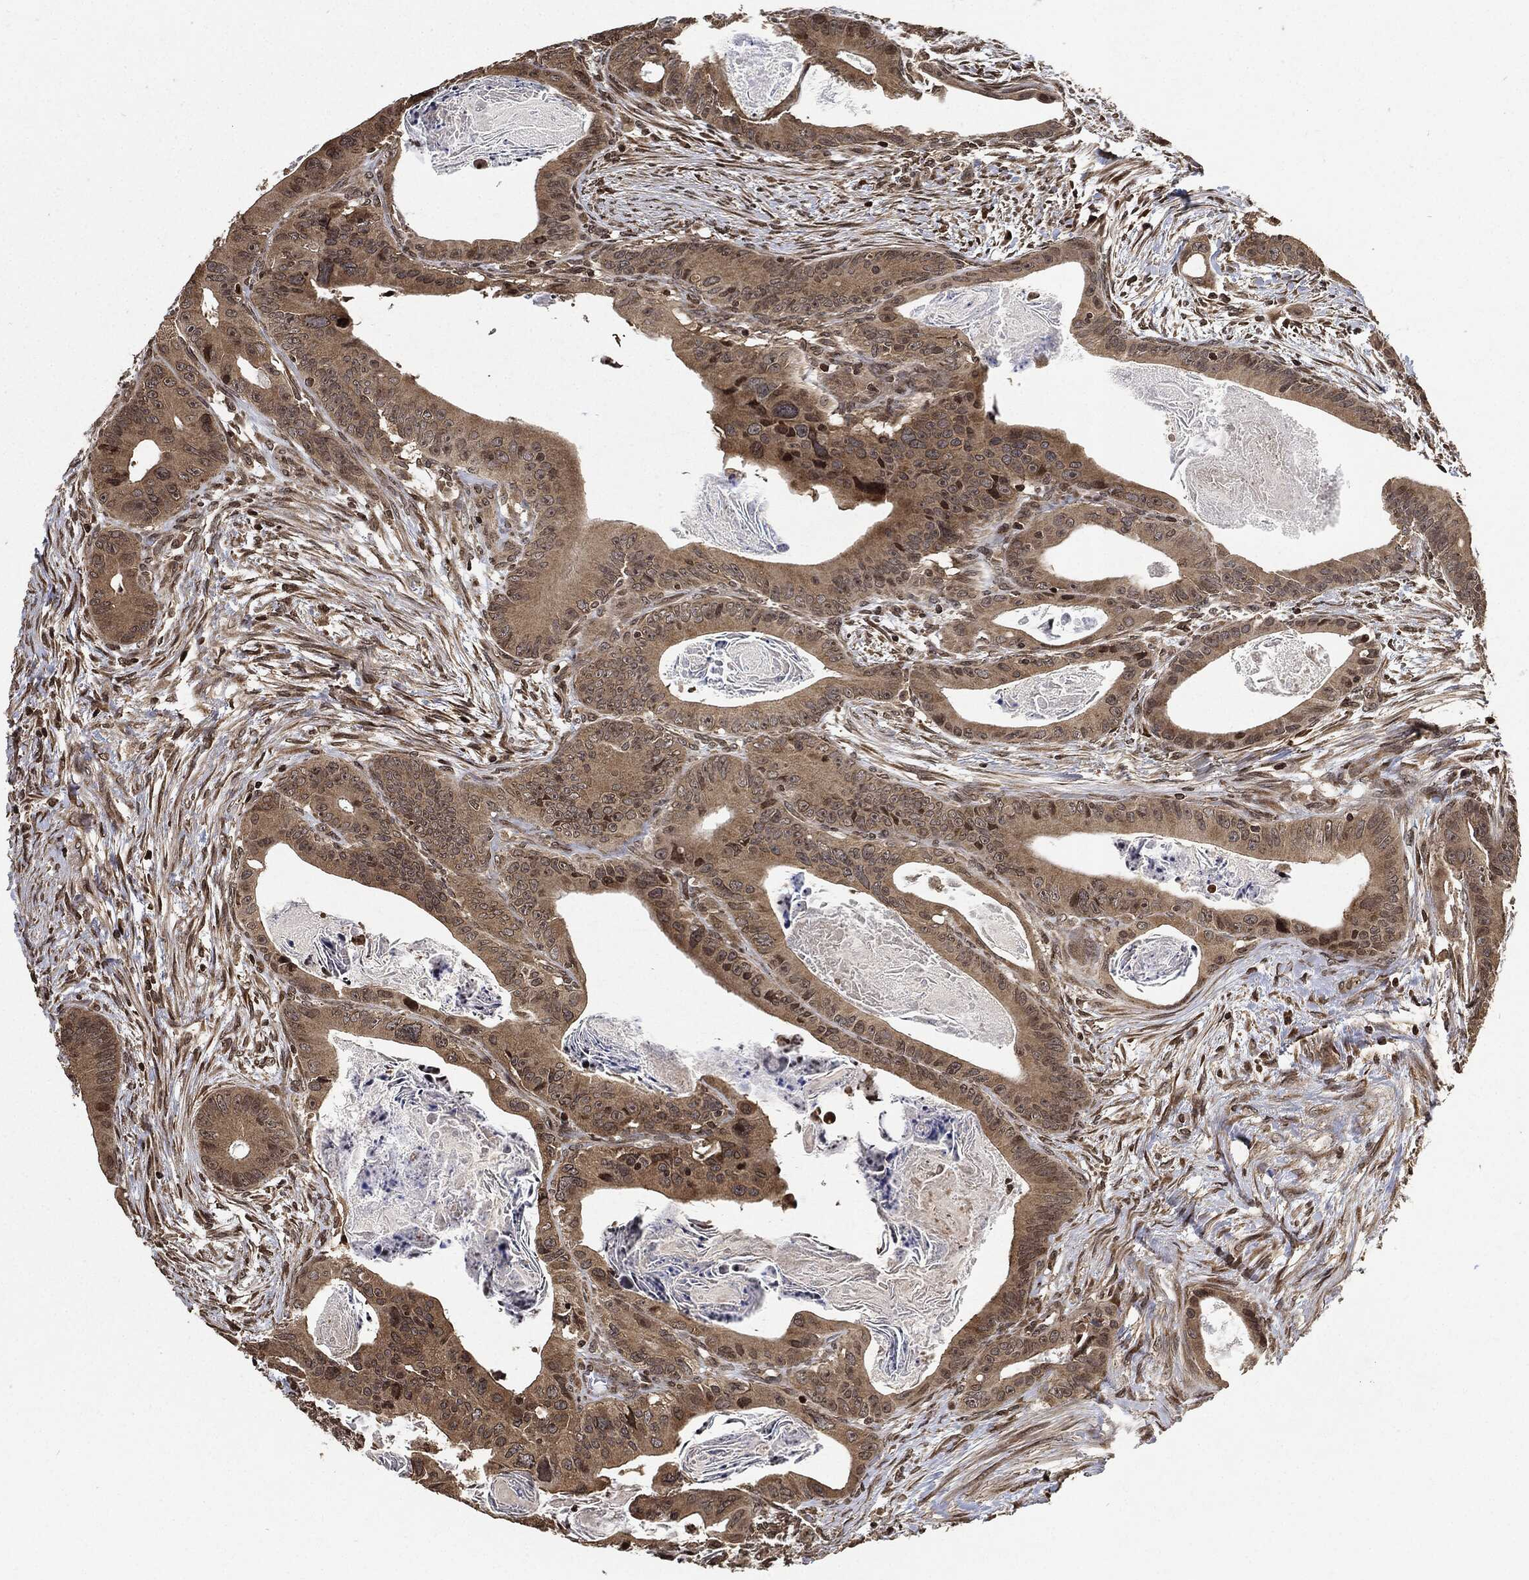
{"staining": {"intensity": "weak", "quantity": "<25%", "location": "cytoplasmic/membranous,nuclear"}, "tissue": "colorectal cancer", "cell_type": "Tumor cells", "image_type": "cancer", "snomed": [{"axis": "morphology", "description": "Adenocarcinoma, NOS"}, {"axis": "topography", "description": "Rectum"}], "caption": "High magnification brightfield microscopy of colorectal cancer stained with DAB (3,3'-diaminobenzidine) (brown) and counterstained with hematoxylin (blue): tumor cells show no significant staining. (DAB immunohistochemistry, high magnification).", "gene": "PDK1", "patient": {"sex": "male", "age": 64}}